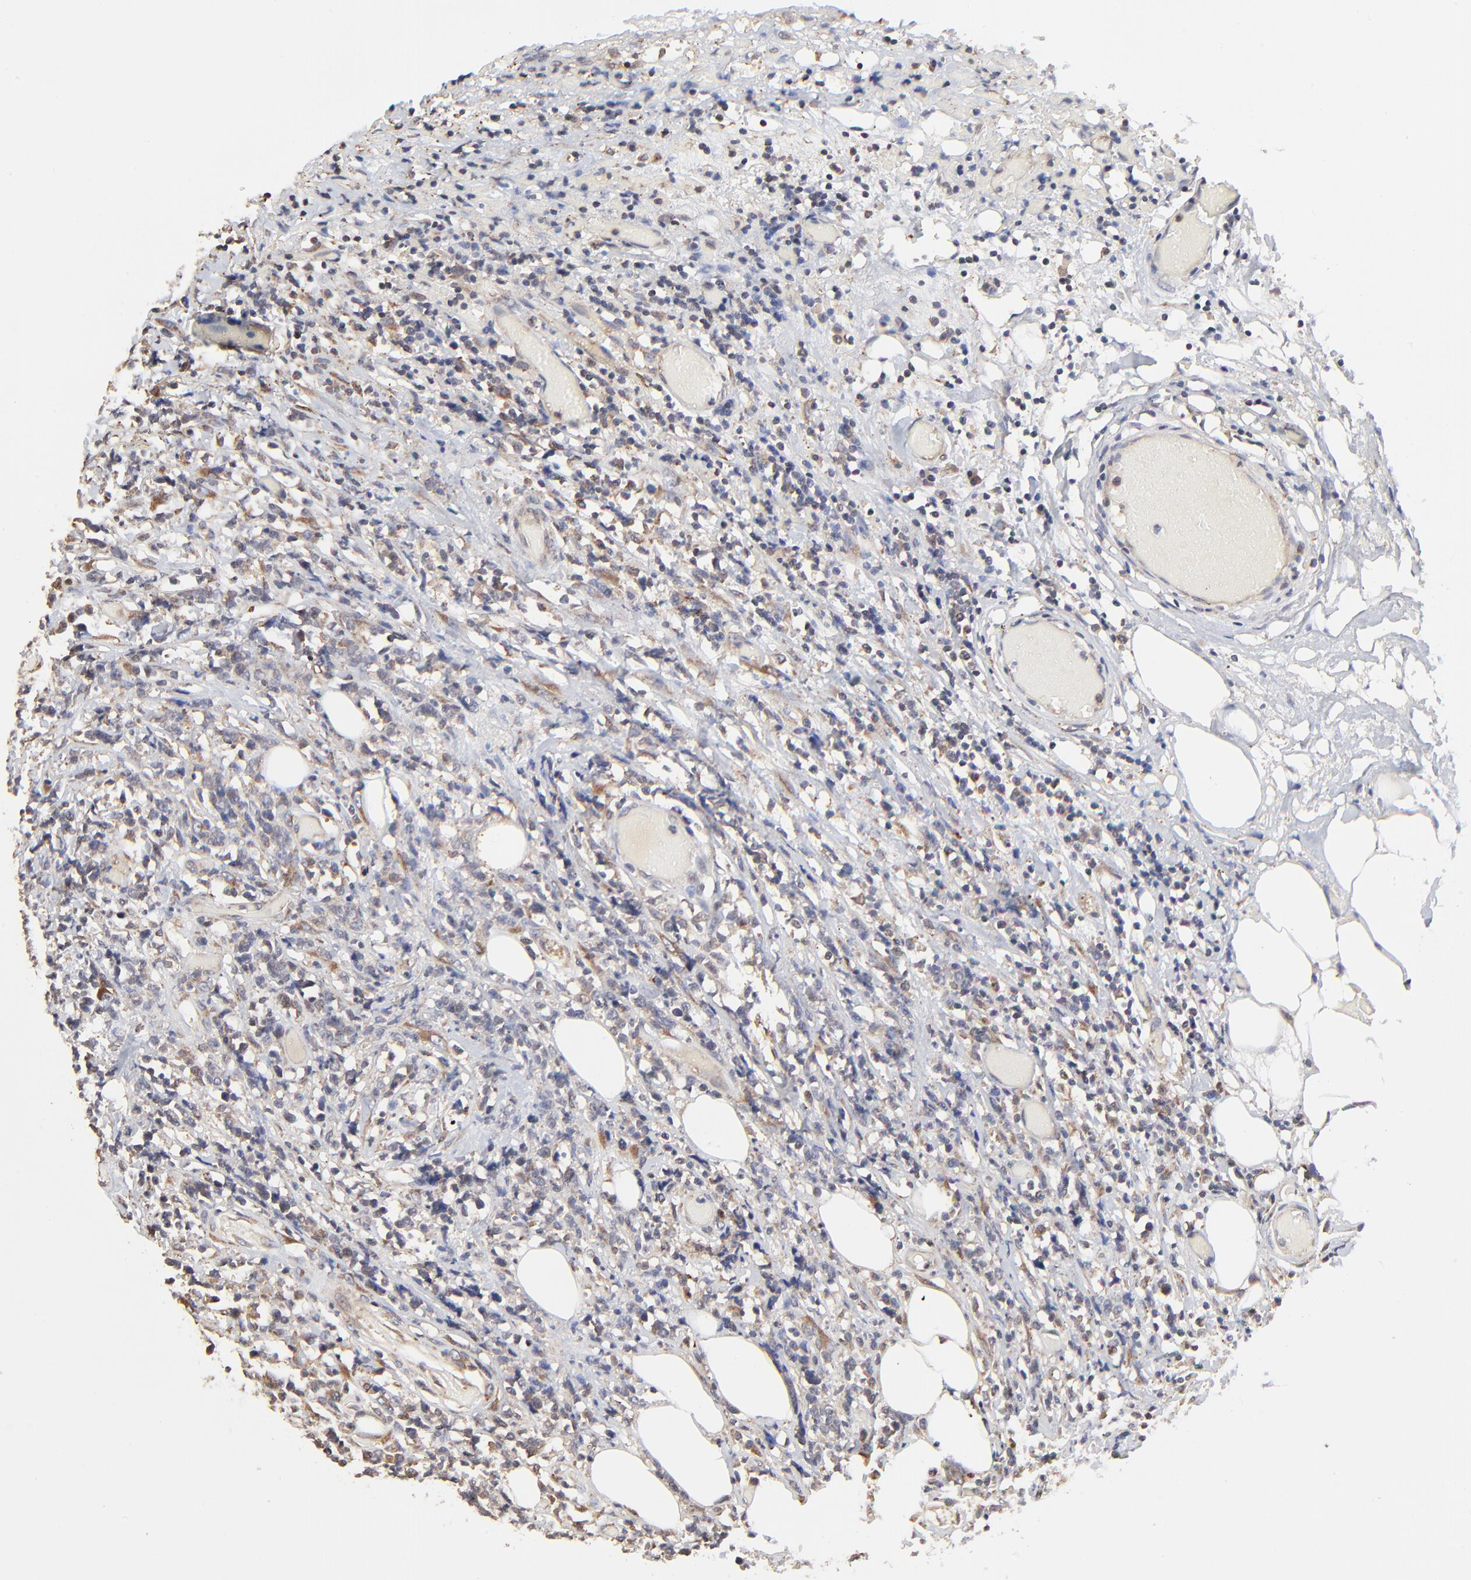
{"staining": {"intensity": "weak", "quantity": "<25%", "location": "cytoplasmic/membranous"}, "tissue": "lymphoma", "cell_type": "Tumor cells", "image_type": "cancer", "snomed": [{"axis": "morphology", "description": "Malignant lymphoma, non-Hodgkin's type, High grade"}, {"axis": "topography", "description": "Colon"}], "caption": "Human lymphoma stained for a protein using IHC demonstrates no positivity in tumor cells.", "gene": "ELP2", "patient": {"sex": "male", "age": 82}}